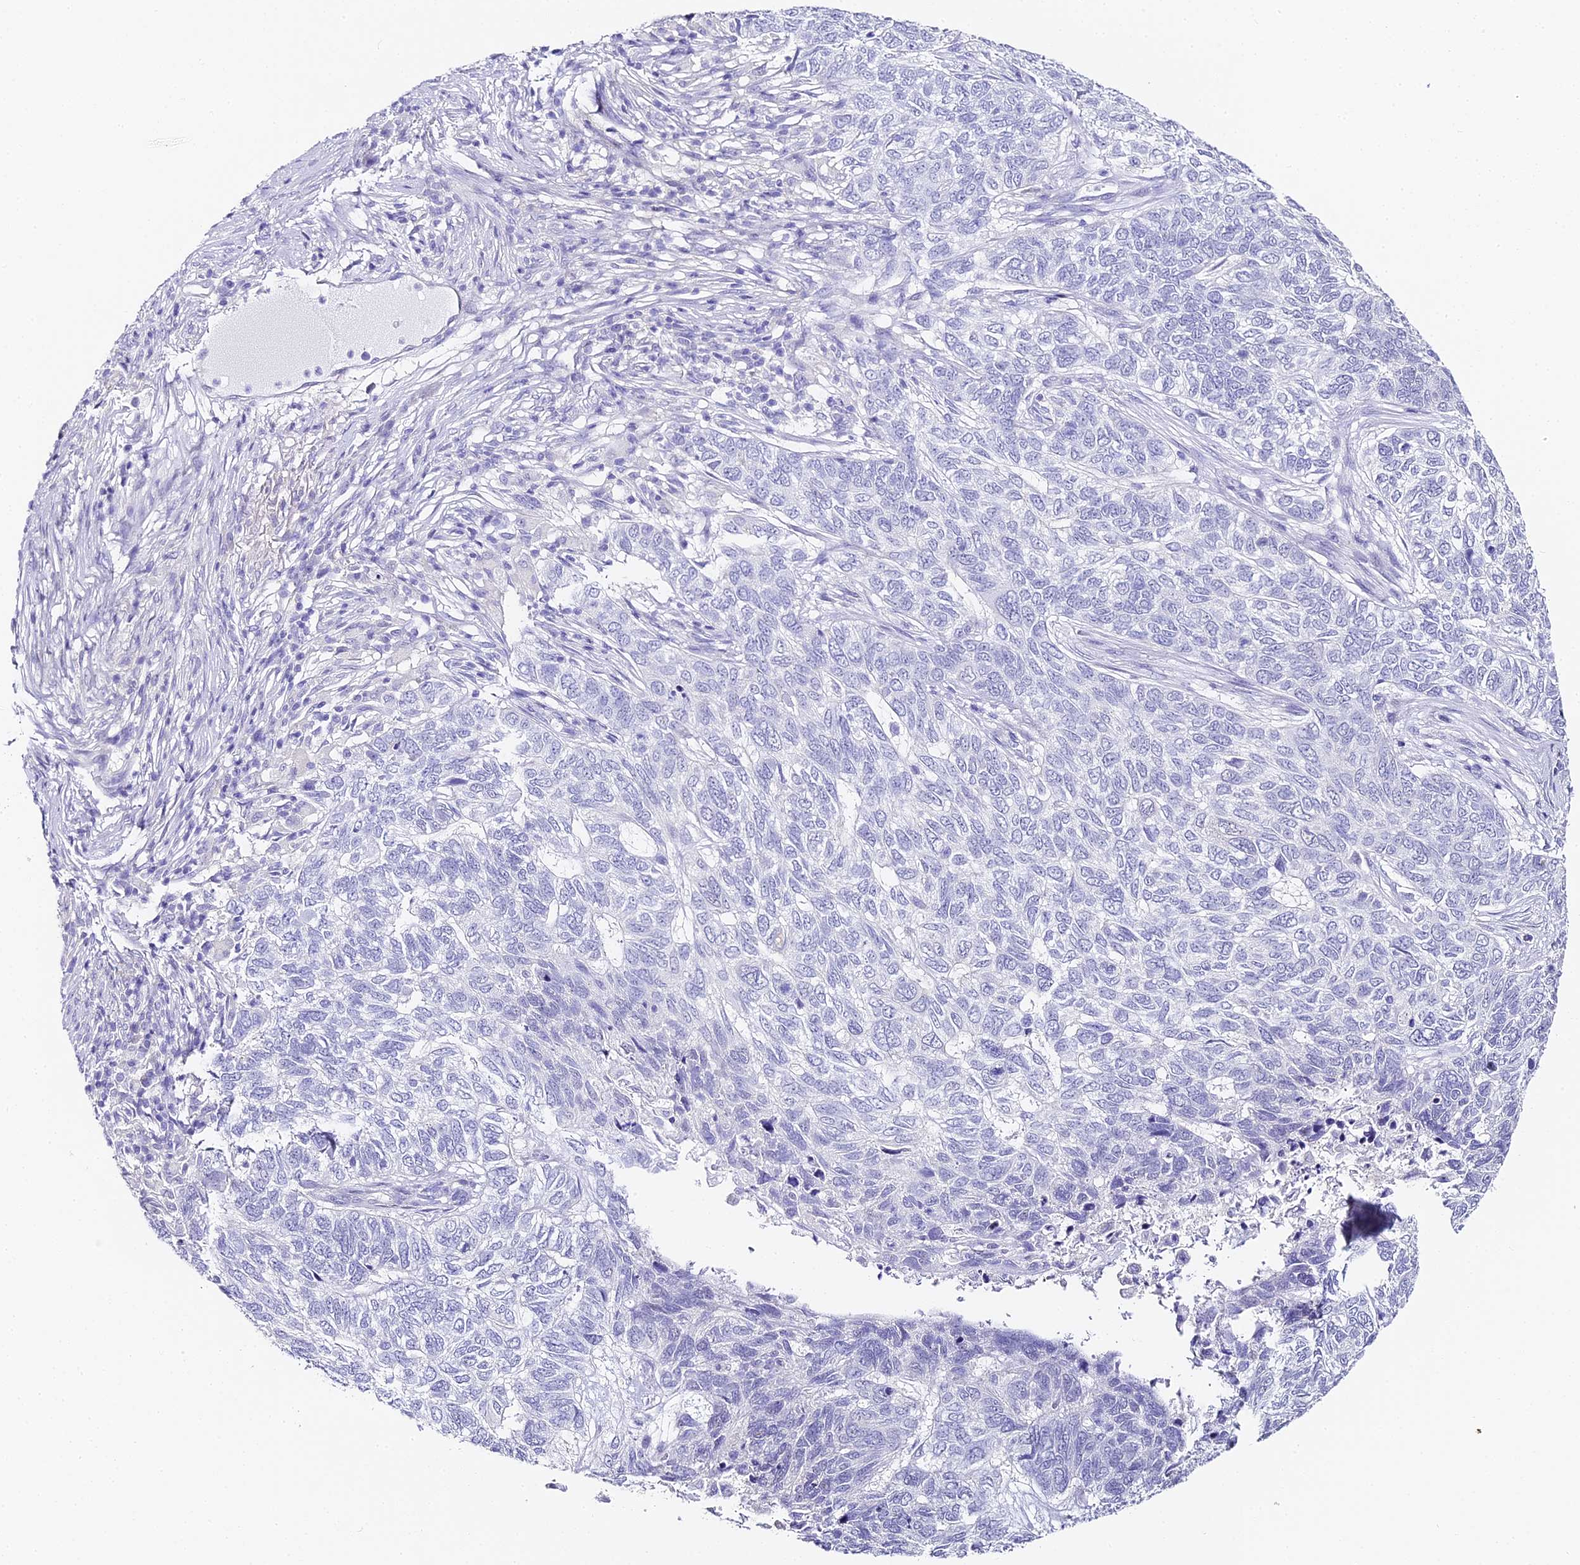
{"staining": {"intensity": "negative", "quantity": "none", "location": "none"}, "tissue": "skin cancer", "cell_type": "Tumor cells", "image_type": "cancer", "snomed": [{"axis": "morphology", "description": "Basal cell carcinoma"}, {"axis": "topography", "description": "Skin"}], "caption": "Tumor cells show no significant protein staining in skin basal cell carcinoma.", "gene": "ABHD14A-ACY1", "patient": {"sex": "female", "age": 65}}